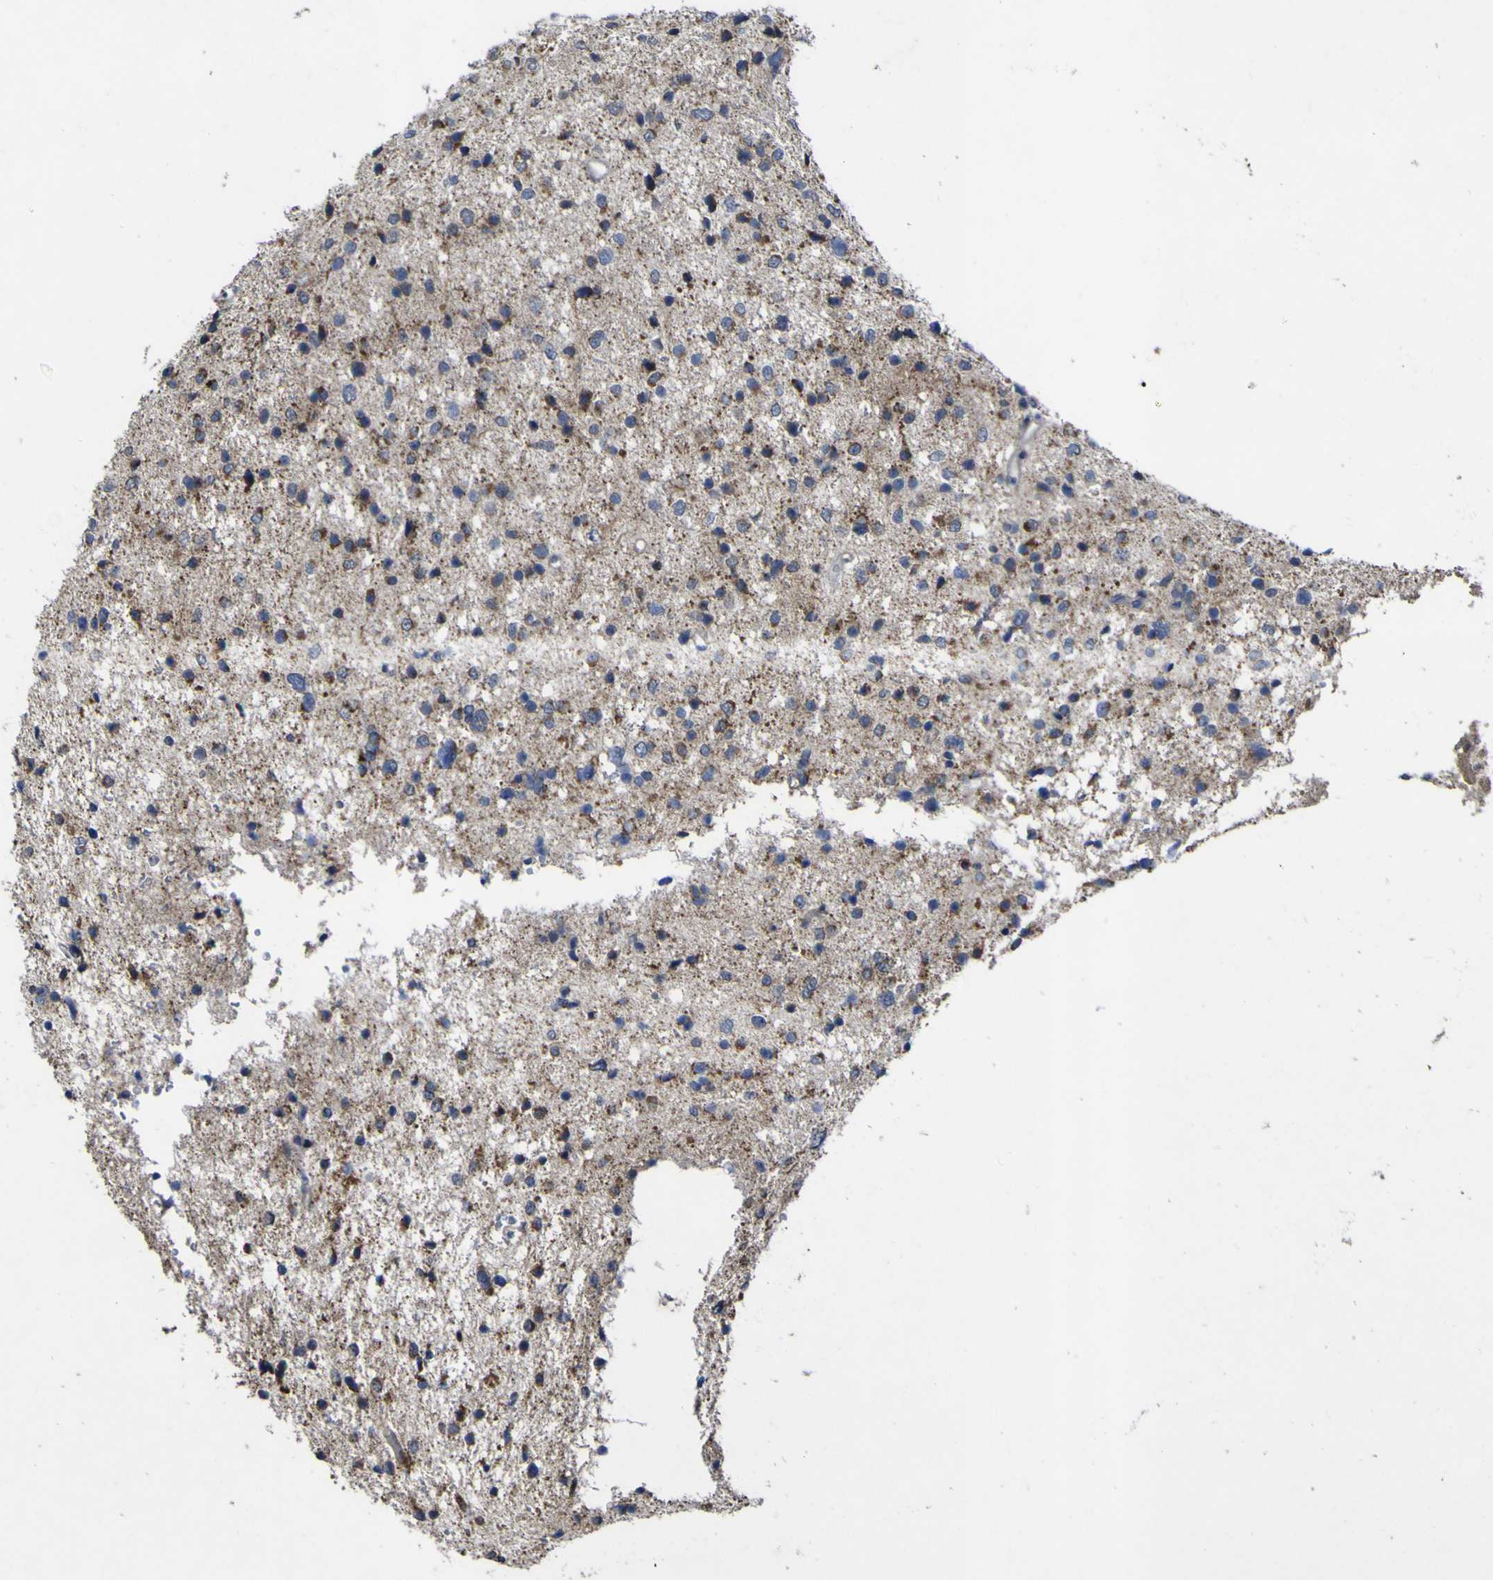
{"staining": {"intensity": "weak", "quantity": "<25%", "location": "cytoplasmic/membranous"}, "tissue": "glioma", "cell_type": "Tumor cells", "image_type": "cancer", "snomed": [{"axis": "morphology", "description": "Glioma, malignant, Low grade"}, {"axis": "topography", "description": "Brain"}], "caption": "Immunohistochemical staining of glioma demonstrates no significant positivity in tumor cells.", "gene": "IRAK2", "patient": {"sex": "female", "age": 37}}